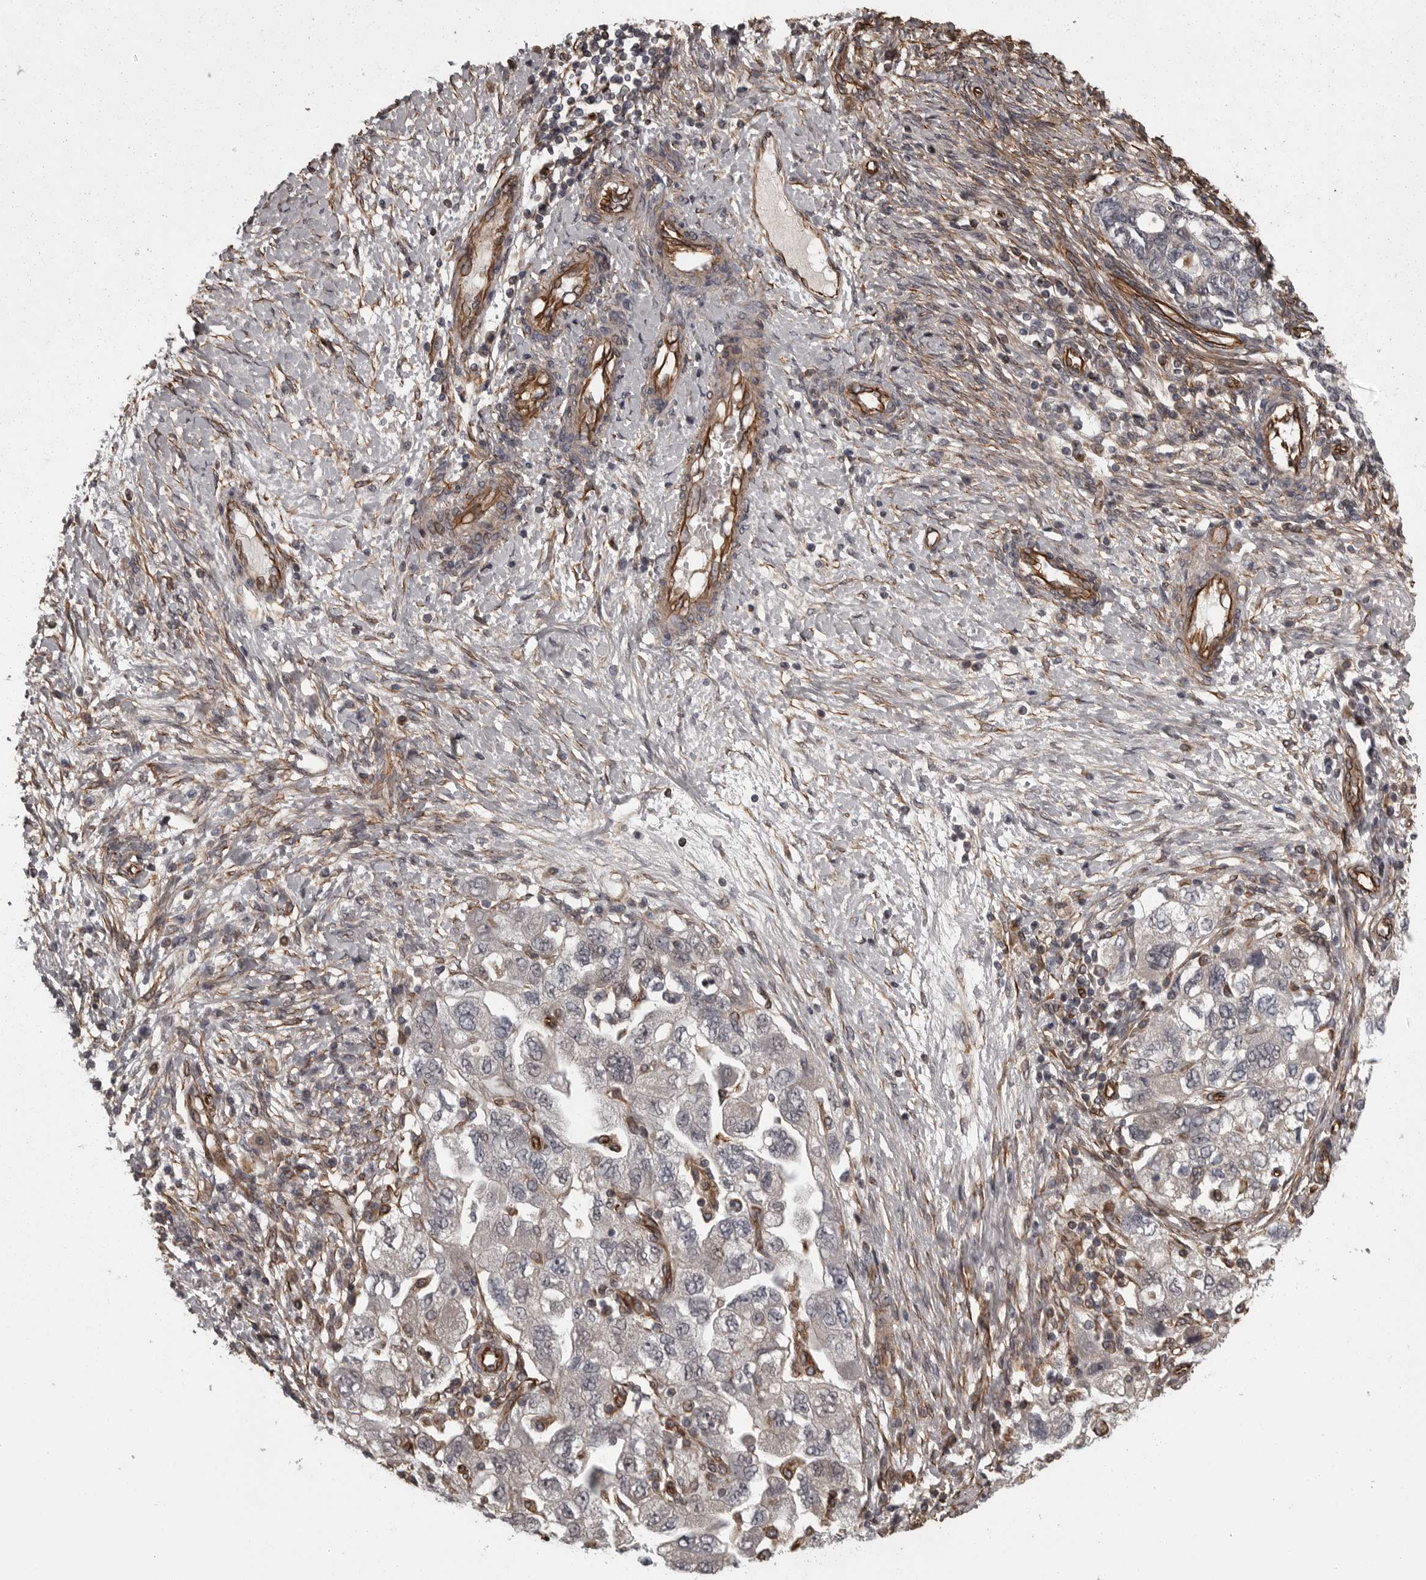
{"staining": {"intensity": "negative", "quantity": "none", "location": "none"}, "tissue": "ovarian cancer", "cell_type": "Tumor cells", "image_type": "cancer", "snomed": [{"axis": "morphology", "description": "Carcinoma, NOS"}, {"axis": "morphology", "description": "Cystadenocarcinoma, serous, NOS"}, {"axis": "topography", "description": "Ovary"}], "caption": "Immunohistochemical staining of human ovarian carcinoma demonstrates no significant staining in tumor cells.", "gene": "FAAP100", "patient": {"sex": "female", "age": 69}}